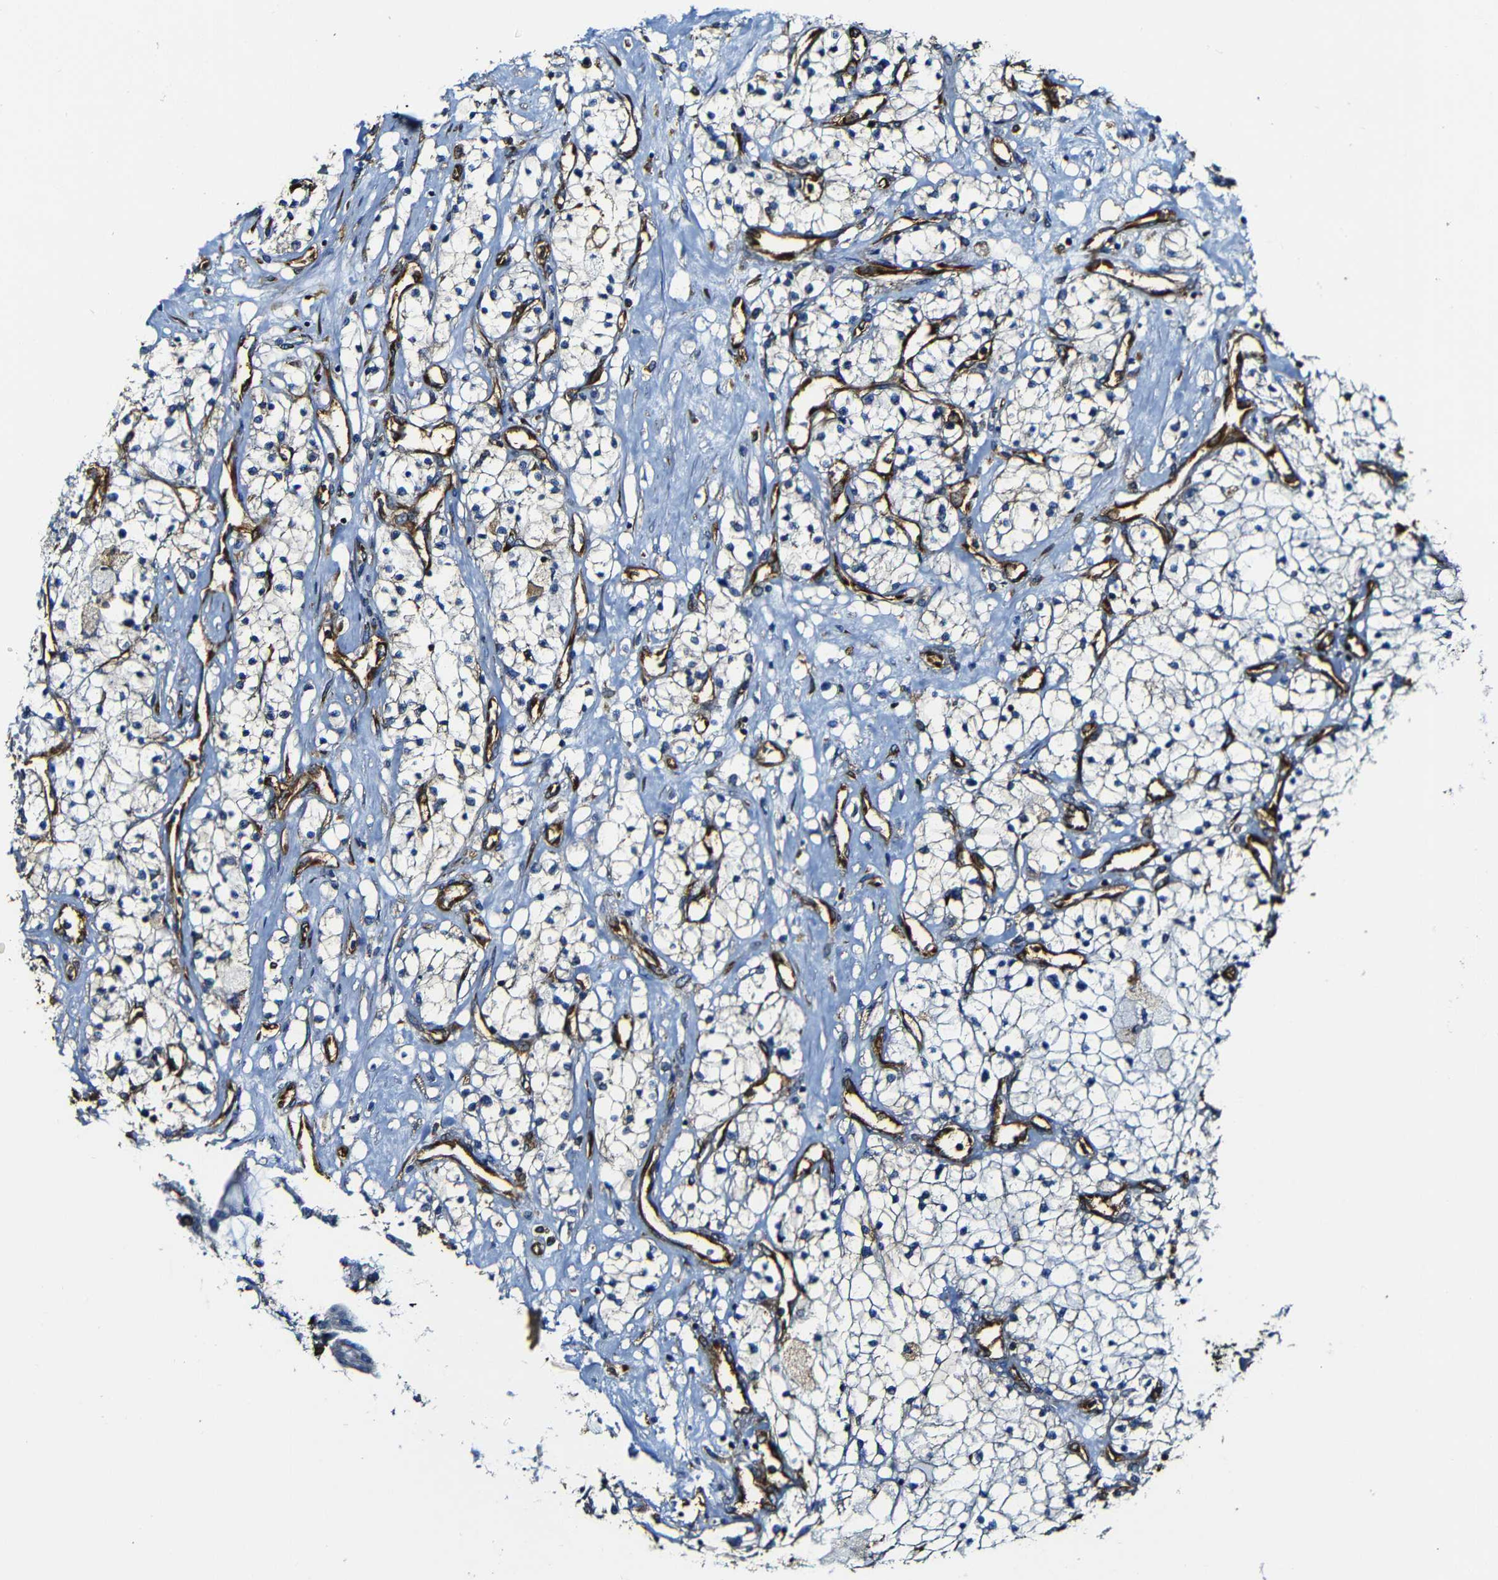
{"staining": {"intensity": "negative", "quantity": "none", "location": "none"}, "tissue": "renal cancer", "cell_type": "Tumor cells", "image_type": "cancer", "snomed": [{"axis": "morphology", "description": "Adenocarcinoma, NOS"}, {"axis": "topography", "description": "Kidney"}], "caption": "Histopathology image shows no significant protein expression in tumor cells of adenocarcinoma (renal). (Immunohistochemistry (ihc), brightfield microscopy, high magnification).", "gene": "MSN", "patient": {"sex": "male", "age": 68}}